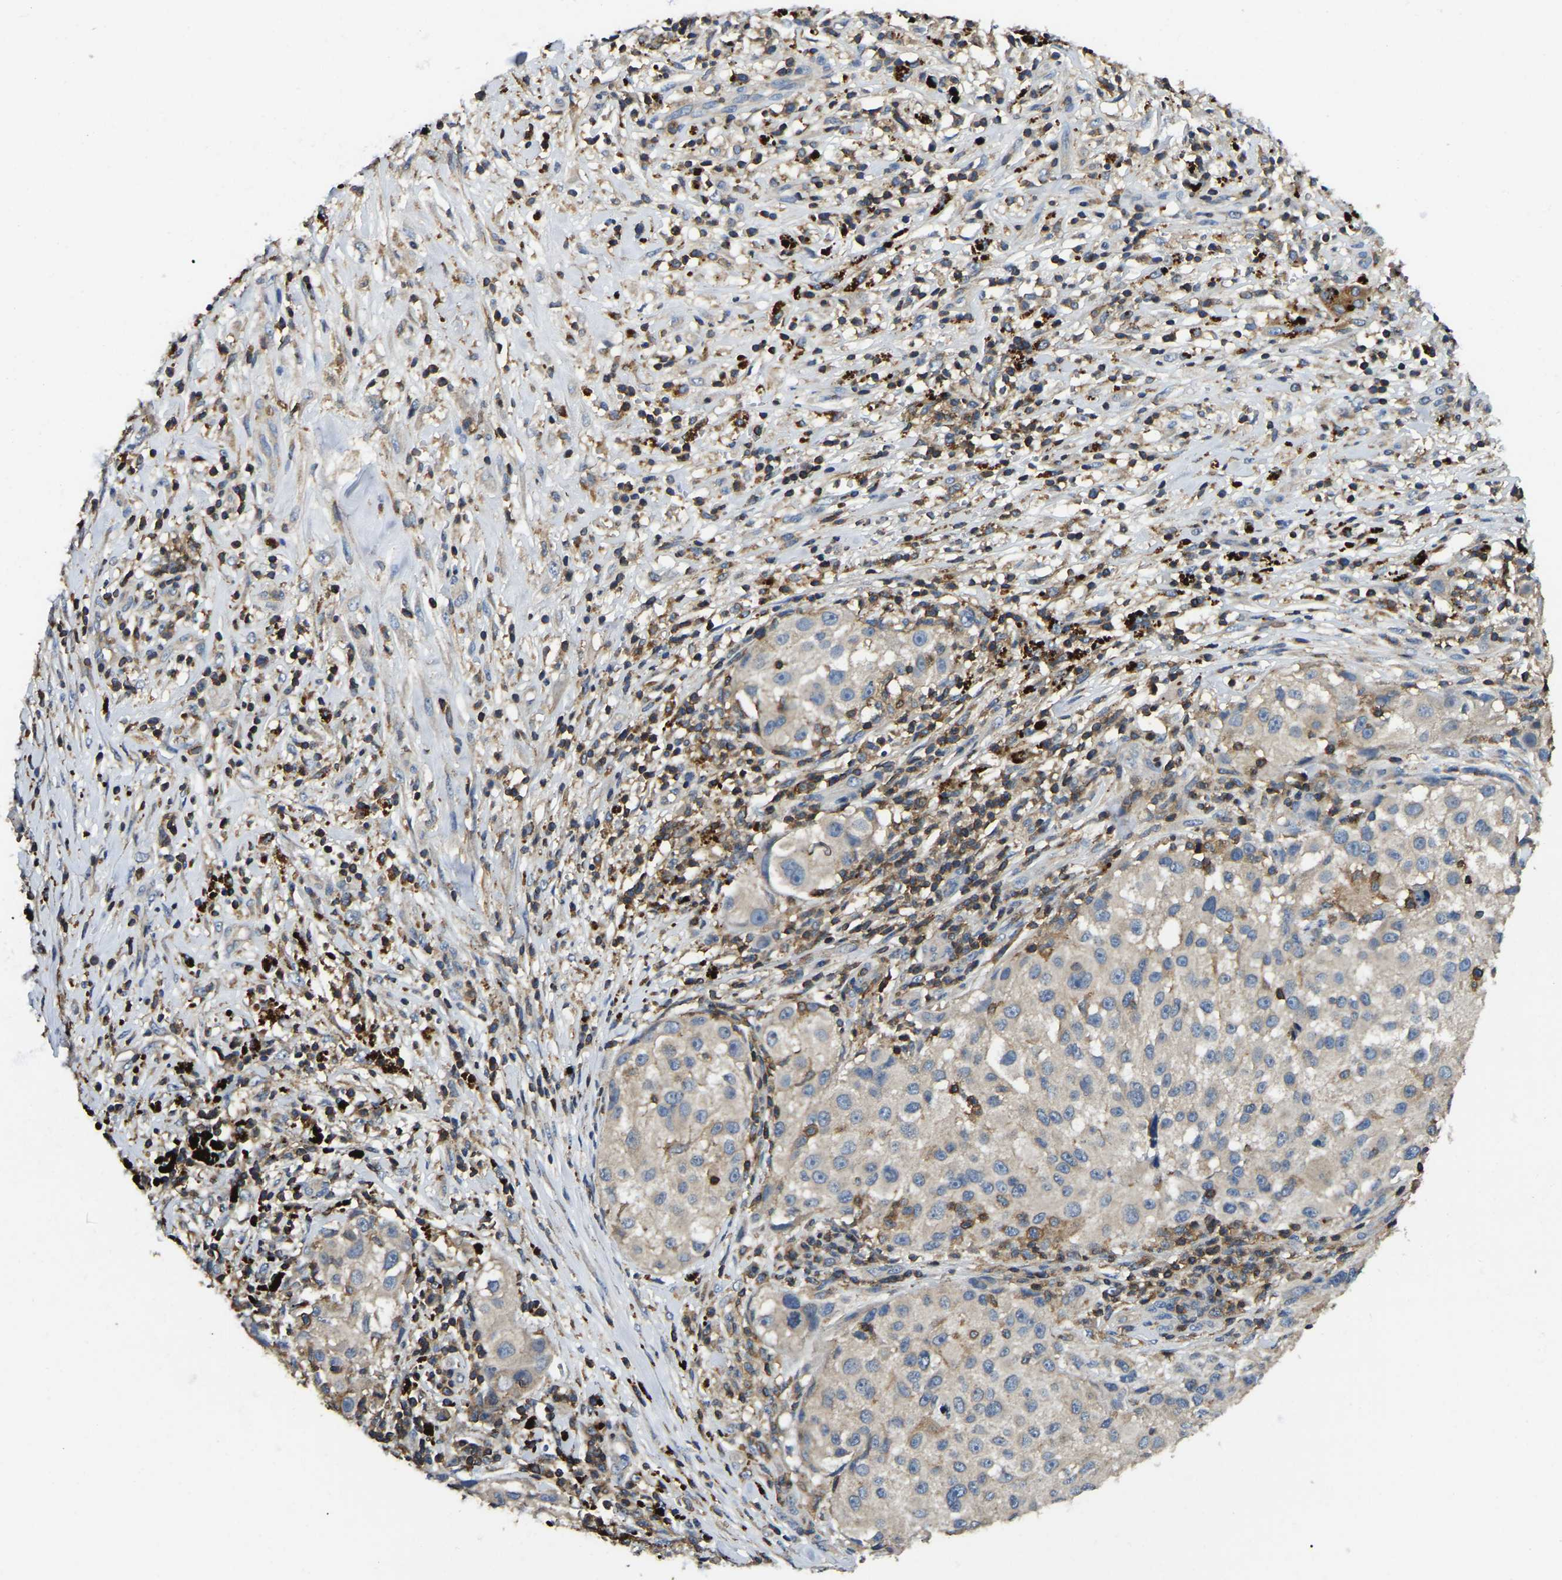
{"staining": {"intensity": "negative", "quantity": "none", "location": "none"}, "tissue": "melanoma", "cell_type": "Tumor cells", "image_type": "cancer", "snomed": [{"axis": "morphology", "description": "Necrosis, NOS"}, {"axis": "morphology", "description": "Malignant melanoma, NOS"}, {"axis": "topography", "description": "Skin"}], "caption": "DAB immunohistochemical staining of malignant melanoma displays no significant positivity in tumor cells.", "gene": "SMPD2", "patient": {"sex": "female", "age": 87}}